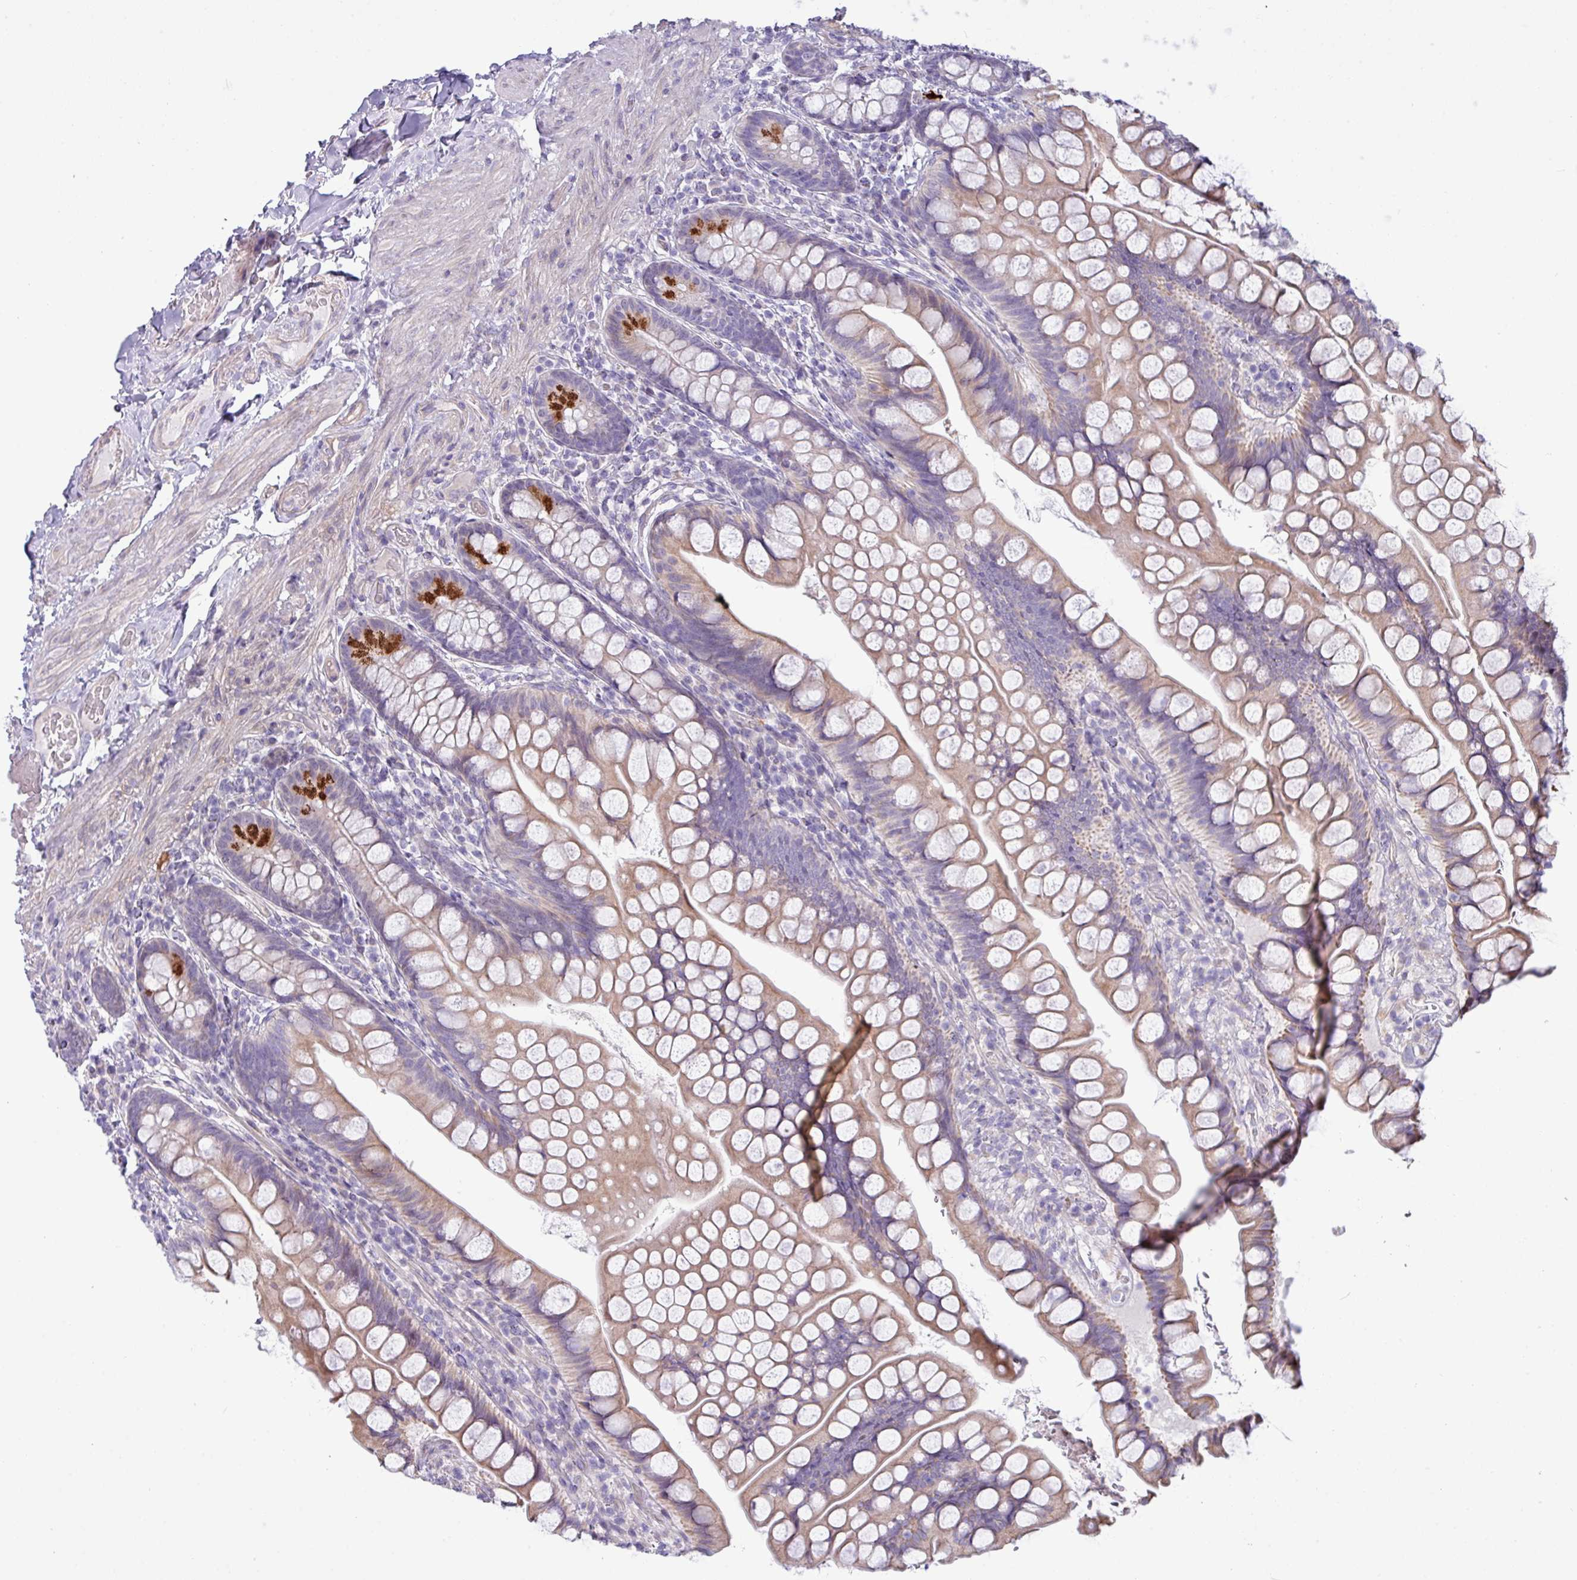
{"staining": {"intensity": "strong", "quantity": "<25%", "location": "cytoplasmic/membranous"}, "tissue": "small intestine", "cell_type": "Glandular cells", "image_type": "normal", "snomed": [{"axis": "morphology", "description": "Normal tissue, NOS"}, {"axis": "topography", "description": "Small intestine"}], "caption": "The immunohistochemical stain labels strong cytoplasmic/membranous positivity in glandular cells of normal small intestine.", "gene": "IRGC", "patient": {"sex": "male", "age": 70}}